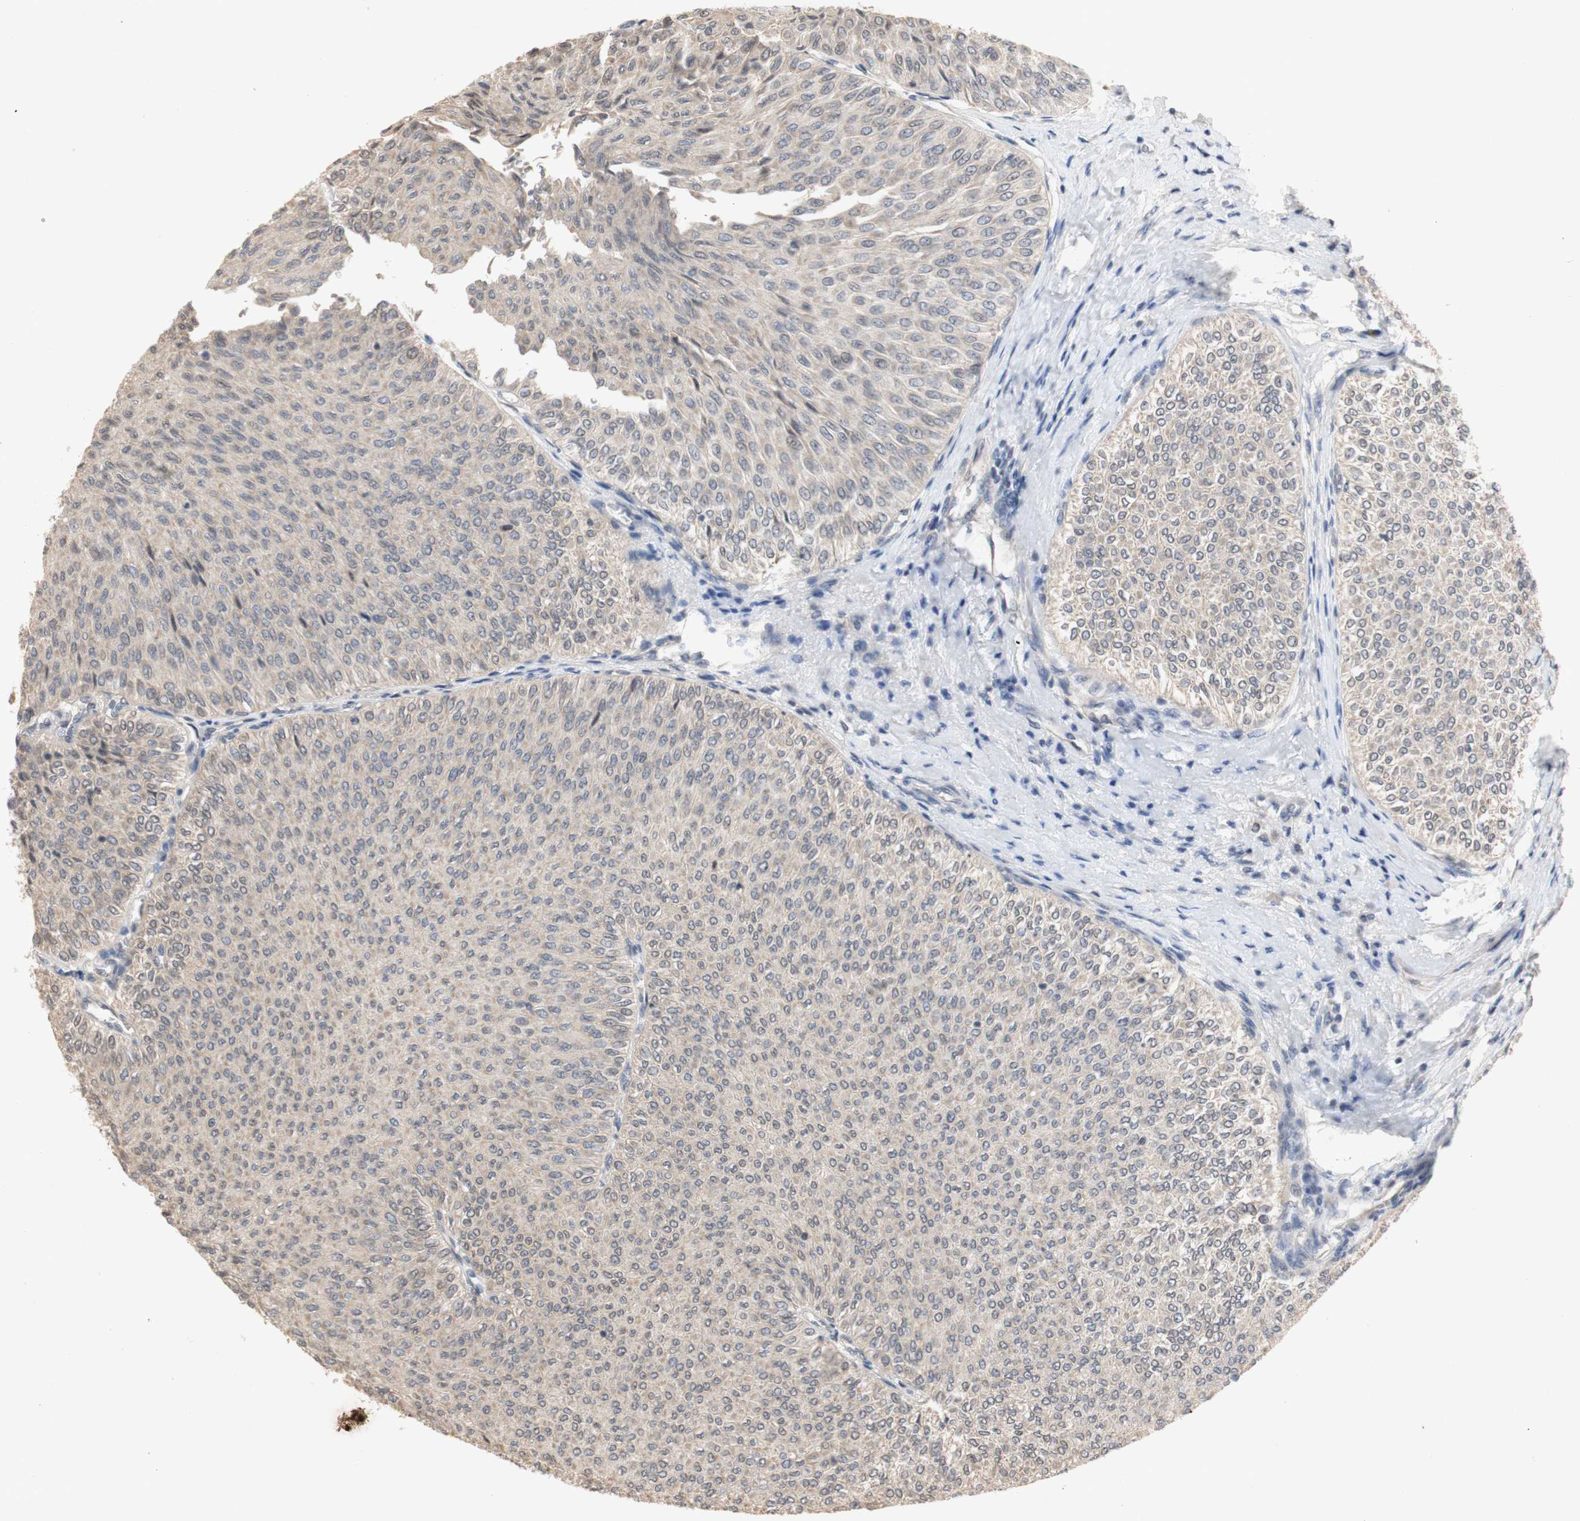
{"staining": {"intensity": "weak", "quantity": ">75%", "location": "cytoplasmic/membranous"}, "tissue": "urothelial cancer", "cell_type": "Tumor cells", "image_type": "cancer", "snomed": [{"axis": "morphology", "description": "Urothelial carcinoma, Low grade"}, {"axis": "topography", "description": "Urinary bladder"}], "caption": "Tumor cells reveal weak cytoplasmic/membranous expression in approximately >75% of cells in urothelial cancer.", "gene": "FOSB", "patient": {"sex": "male", "age": 78}}